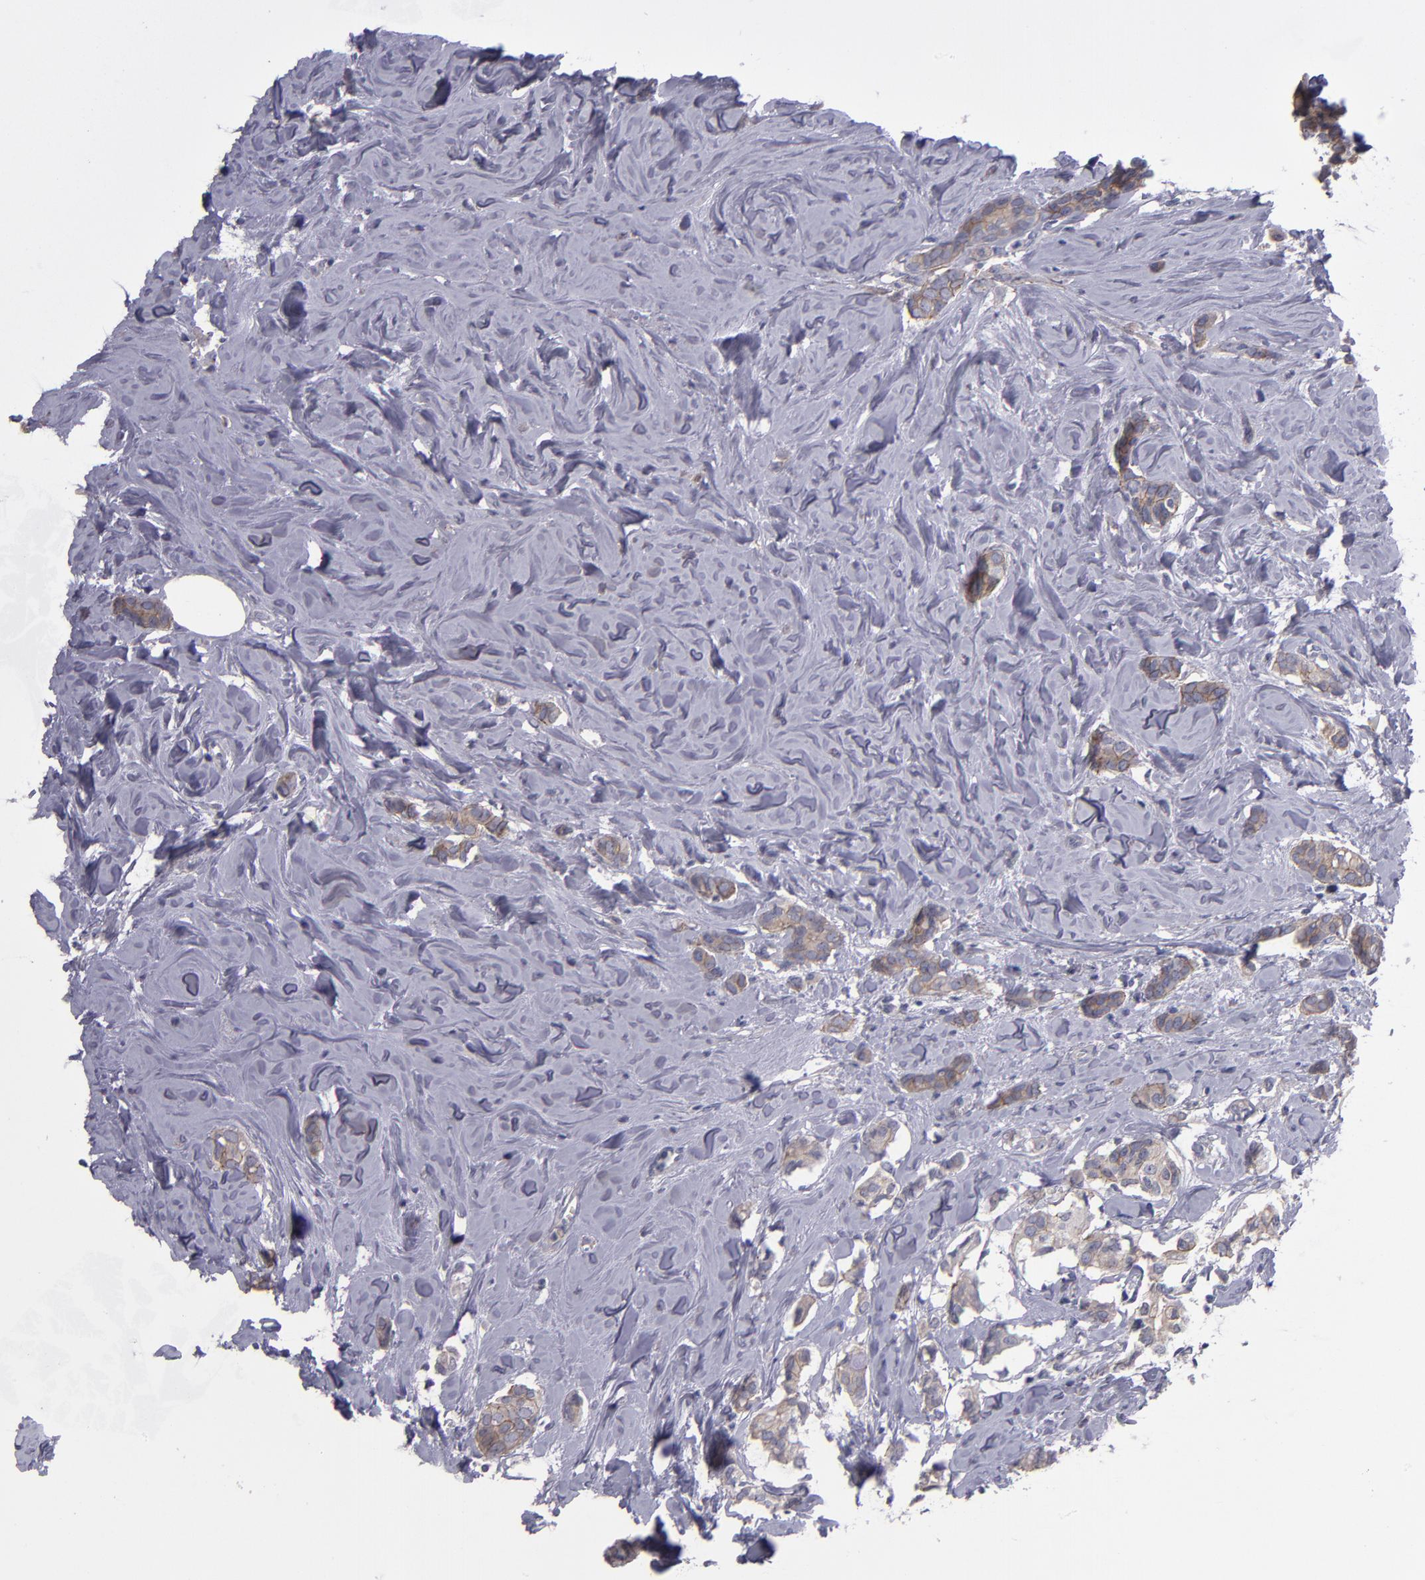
{"staining": {"intensity": "weak", "quantity": ">75%", "location": "cytoplasmic/membranous"}, "tissue": "breast cancer", "cell_type": "Tumor cells", "image_type": "cancer", "snomed": [{"axis": "morphology", "description": "Duct carcinoma"}, {"axis": "topography", "description": "Breast"}], "caption": "A low amount of weak cytoplasmic/membranous positivity is identified in approximately >75% of tumor cells in breast invasive ductal carcinoma tissue. The staining was performed using DAB (3,3'-diaminobenzidine), with brown indicating positive protein expression. Nuclei are stained blue with hematoxylin.", "gene": "CDH3", "patient": {"sex": "female", "age": 84}}